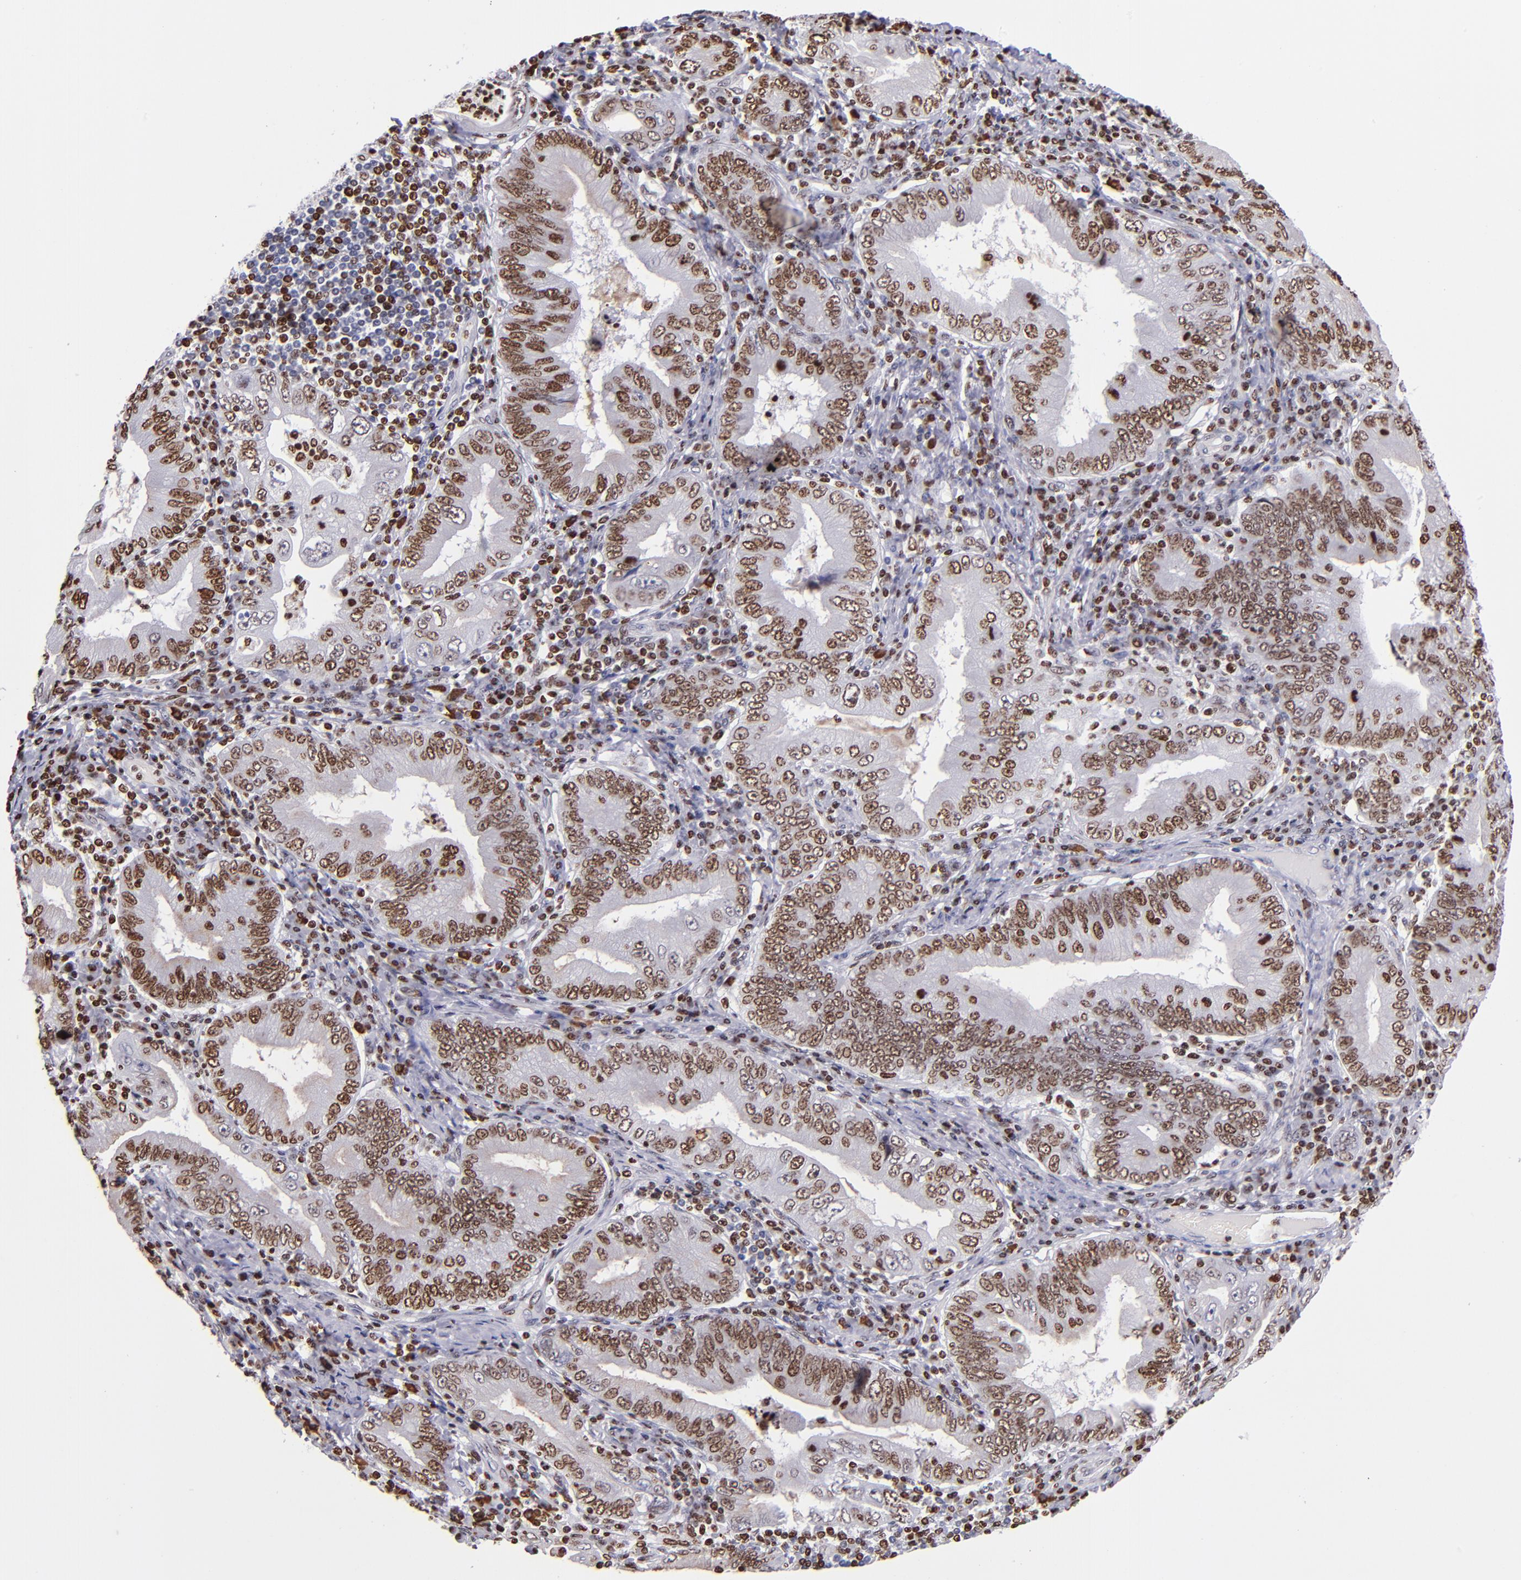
{"staining": {"intensity": "strong", "quantity": ">75%", "location": "nuclear"}, "tissue": "stomach cancer", "cell_type": "Tumor cells", "image_type": "cancer", "snomed": [{"axis": "morphology", "description": "Normal tissue, NOS"}, {"axis": "morphology", "description": "Adenocarcinoma, NOS"}, {"axis": "topography", "description": "Esophagus"}, {"axis": "topography", "description": "Stomach, upper"}, {"axis": "topography", "description": "Peripheral nerve tissue"}], "caption": "Immunohistochemical staining of human stomach adenocarcinoma shows strong nuclear protein positivity in about >75% of tumor cells.", "gene": "CDKL5", "patient": {"sex": "male", "age": 62}}